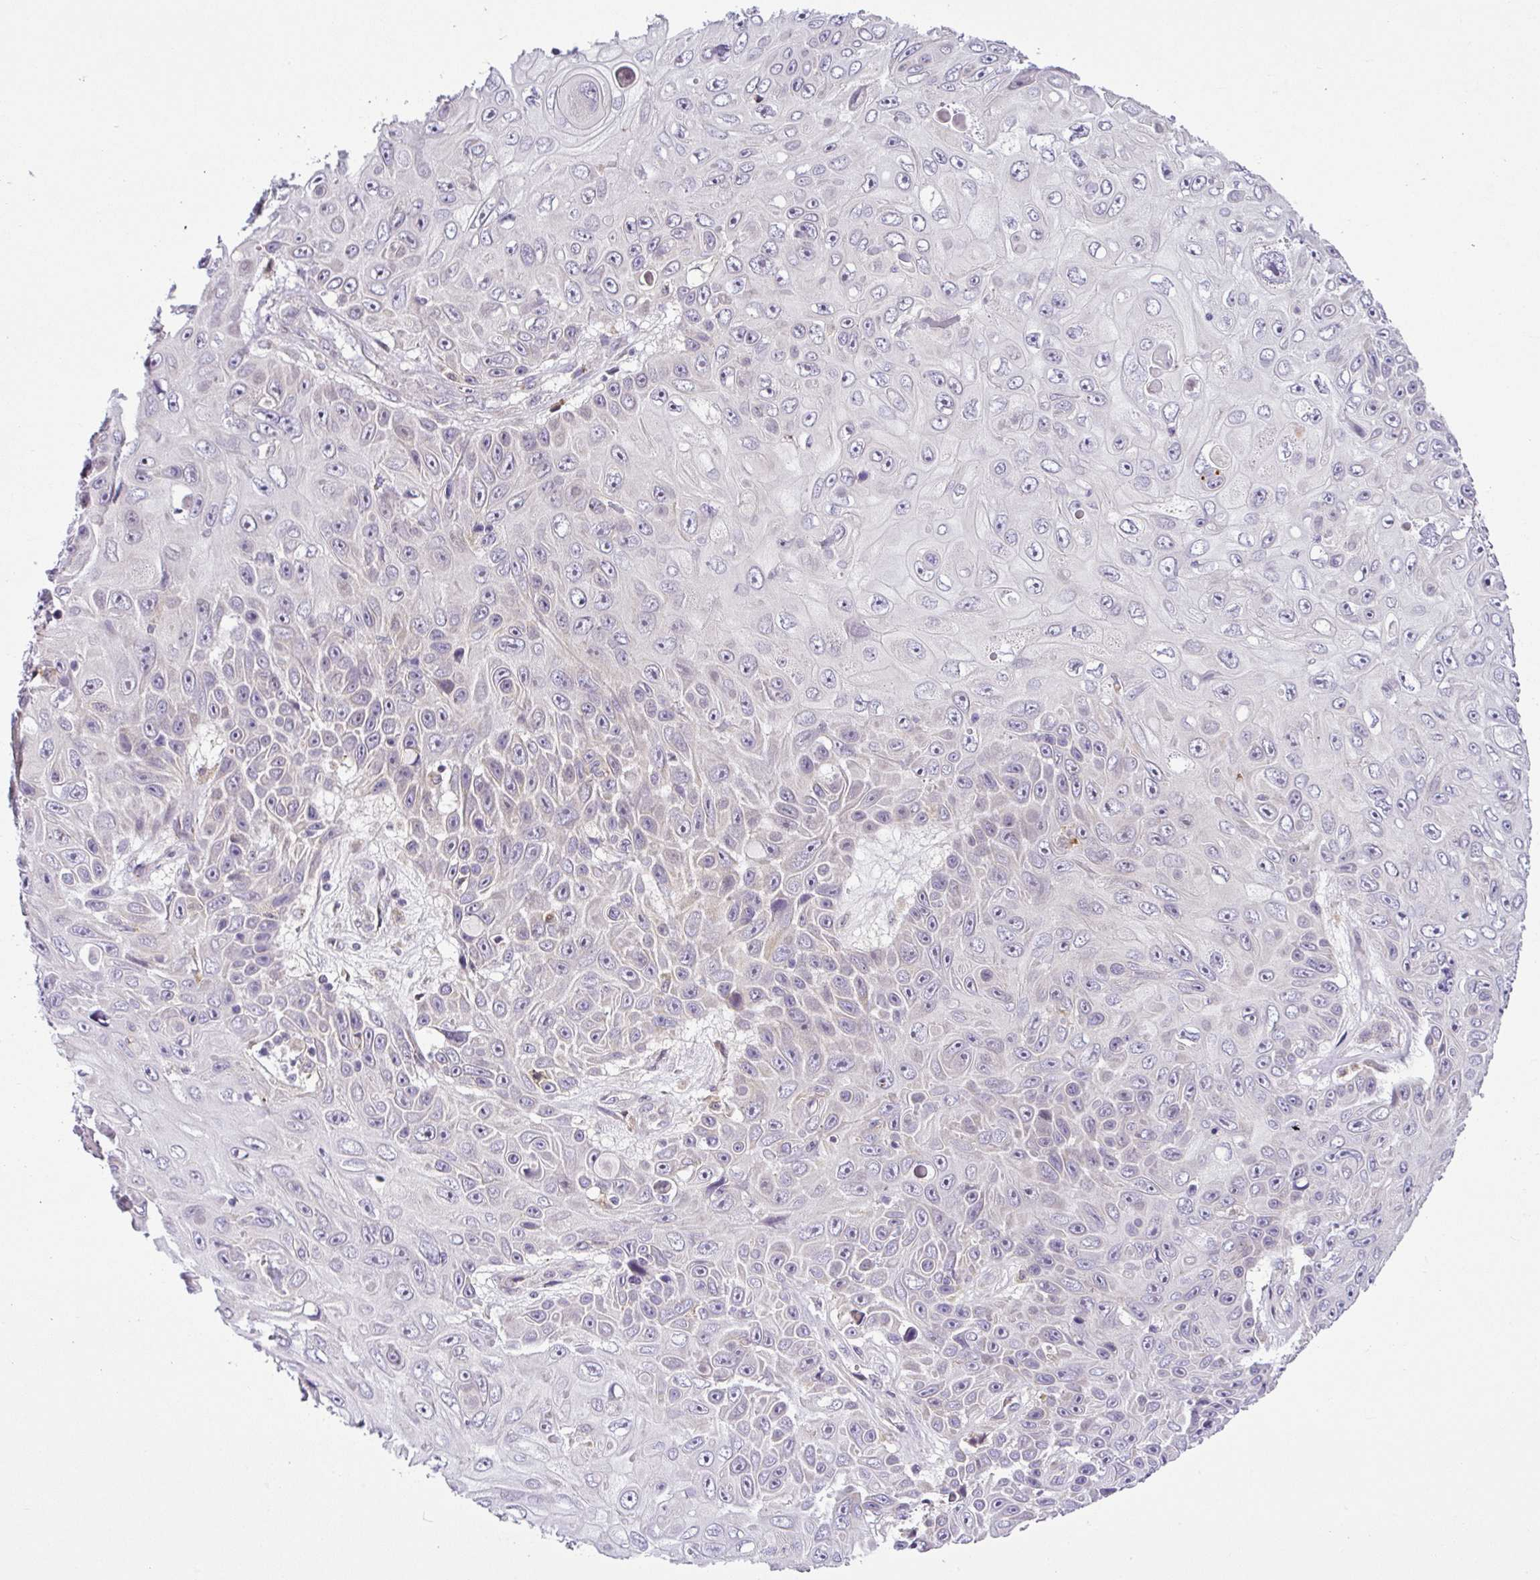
{"staining": {"intensity": "negative", "quantity": "none", "location": "none"}, "tissue": "skin cancer", "cell_type": "Tumor cells", "image_type": "cancer", "snomed": [{"axis": "morphology", "description": "Squamous cell carcinoma, NOS"}, {"axis": "topography", "description": "Skin"}], "caption": "Skin cancer (squamous cell carcinoma) stained for a protein using immunohistochemistry shows no staining tumor cells.", "gene": "NDUFB2", "patient": {"sex": "male", "age": 82}}